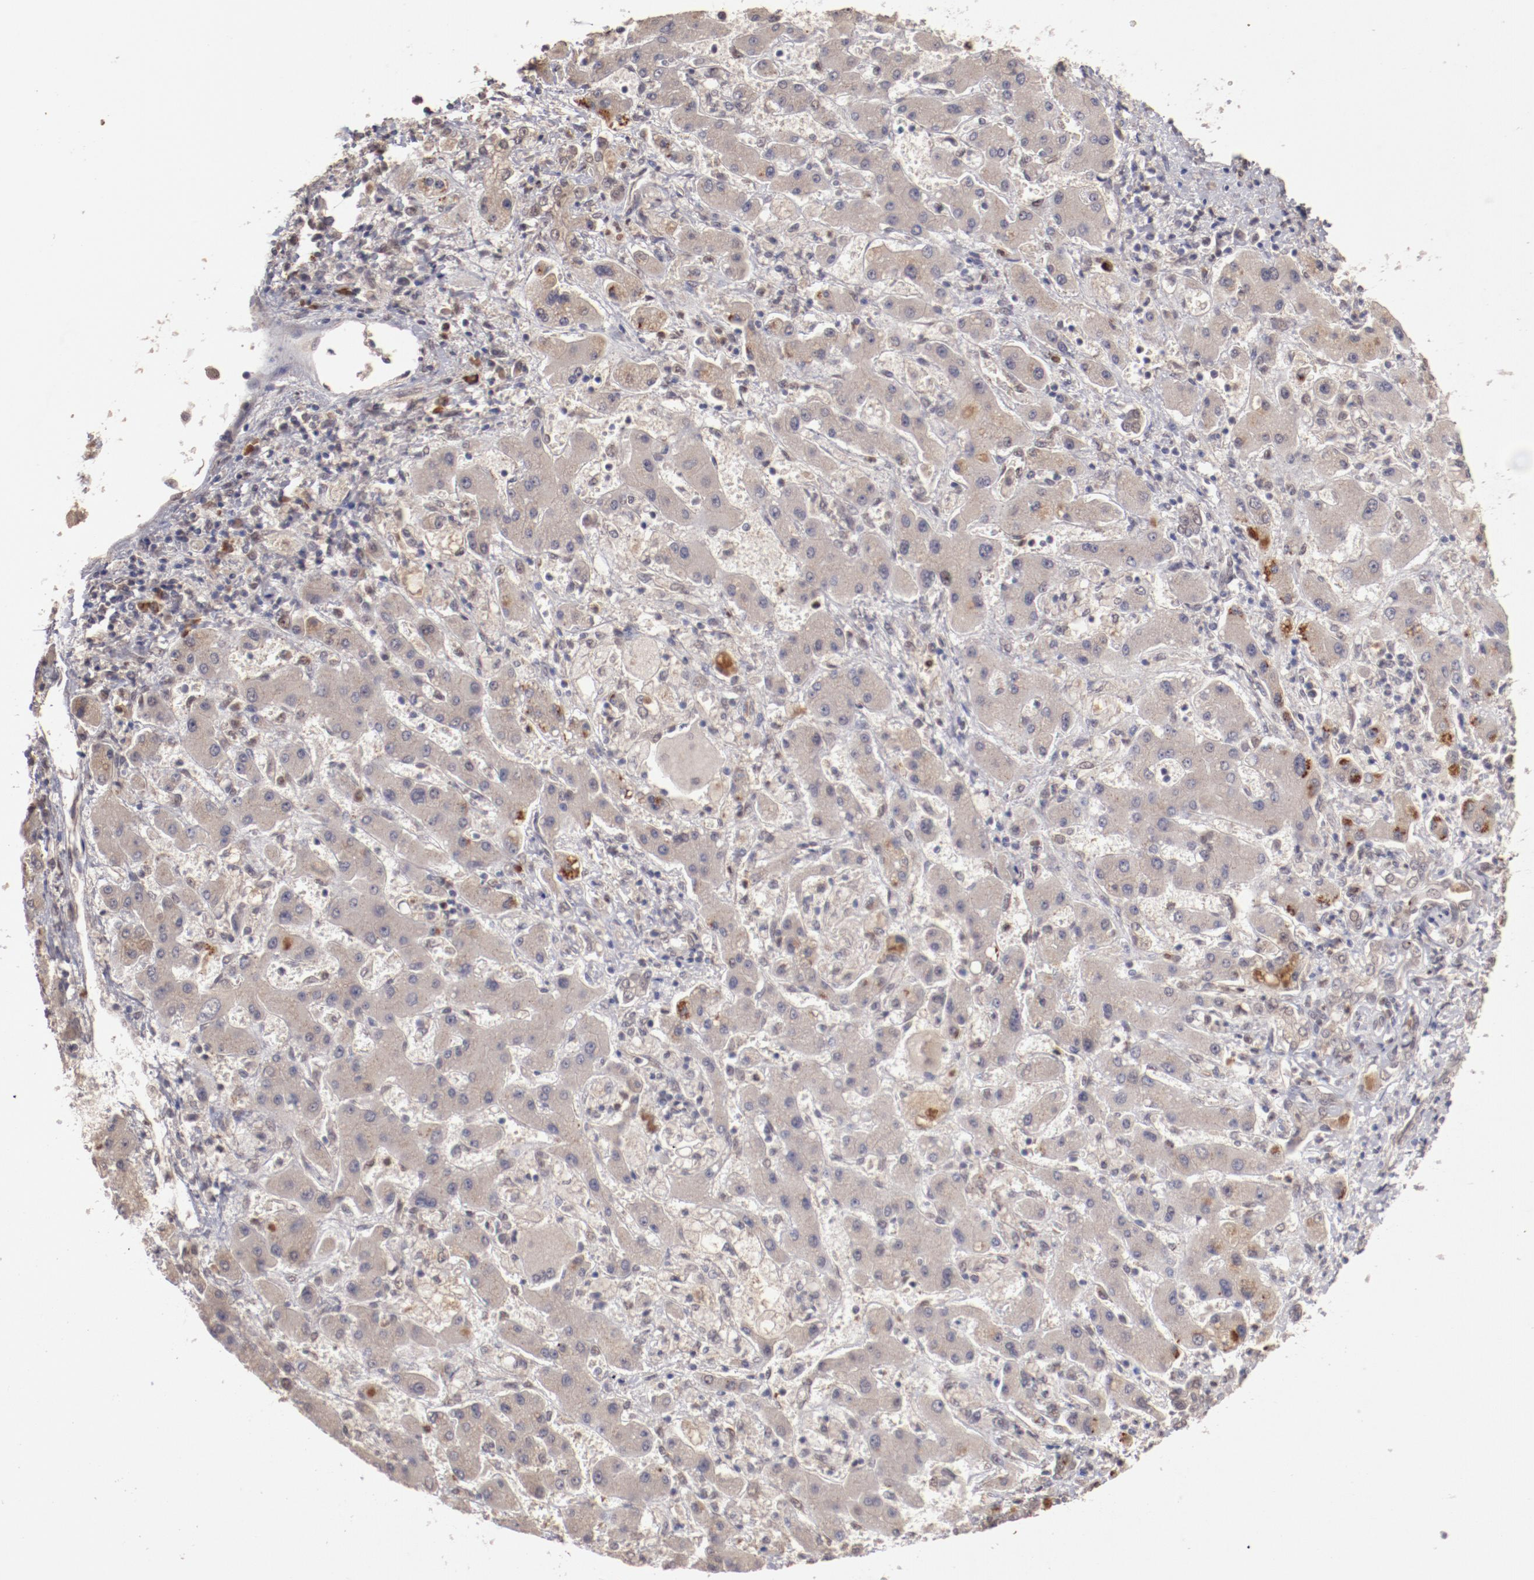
{"staining": {"intensity": "weak", "quantity": ">75%", "location": "cytoplasmic/membranous"}, "tissue": "liver cancer", "cell_type": "Tumor cells", "image_type": "cancer", "snomed": [{"axis": "morphology", "description": "Cholangiocarcinoma"}, {"axis": "topography", "description": "Liver"}], "caption": "This photomicrograph shows immunohistochemistry staining of human cholangiocarcinoma (liver), with low weak cytoplasmic/membranous positivity in about >75% of tumor cells.", "gene": "NFE2", "patient": {"sex": "male", "age": 50}}